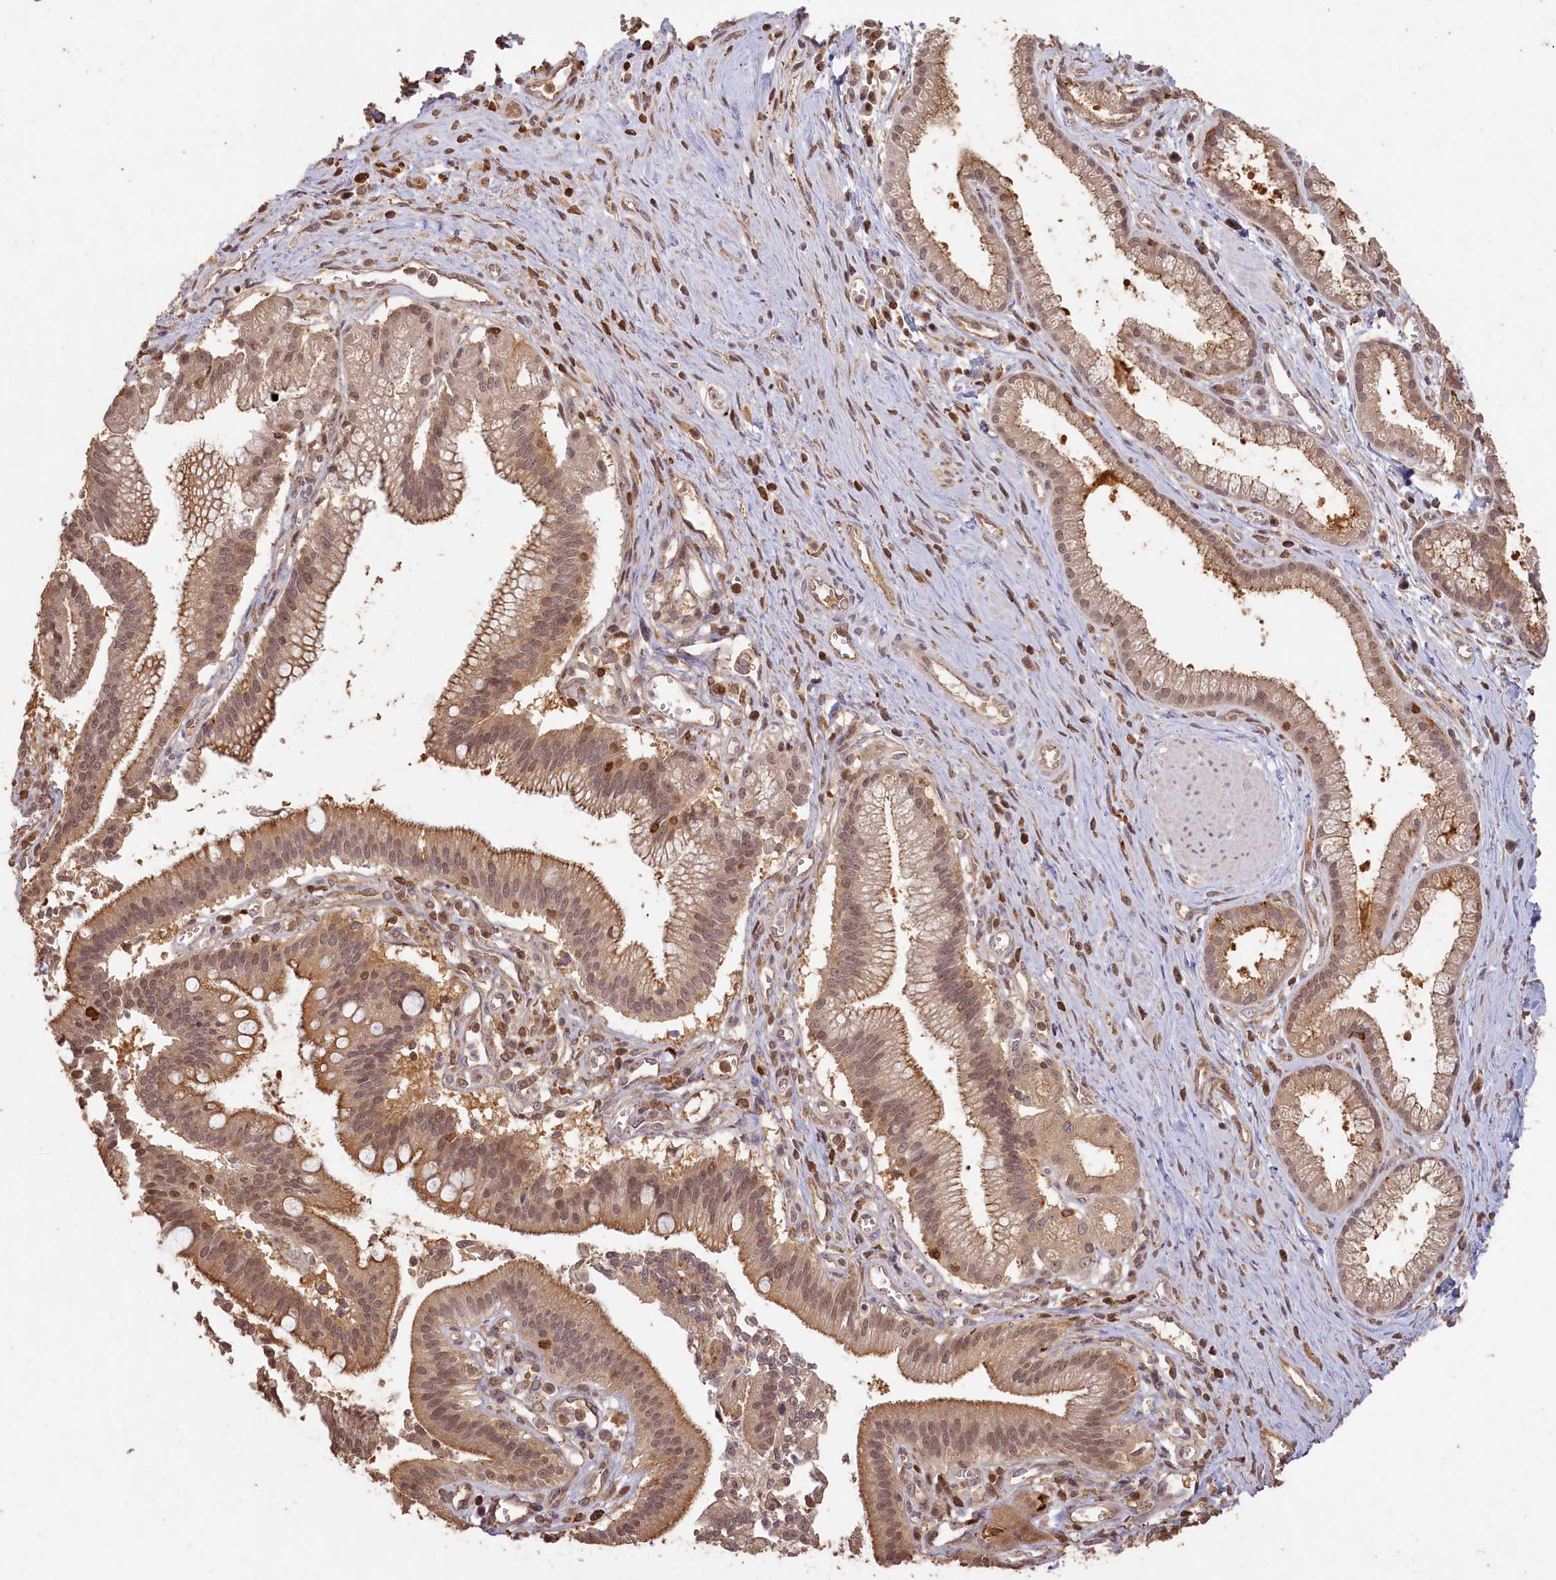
{"staining": {"intensity": "moderate", "quantity": ">75%", "location": "cytoplasmic/membranous,nuclear"}, "tissue": "pancreatic cancer", "cell_type": "Tumor cells", "image_type": "cancer", "snomed": [{"axis": "morphology", "description": "Adenocarcinoma, NOS"}, {"axis": "topography", "description": "Pancreas"}], "caption": "Immunohistochemistry (IHC) micrograph of human pancreatic cancer stained for a protein (brown), which shows medium levels of moderate cytoplasmic/membranous and nuclear expression in about >75% of tumor cells.", "gene": "MADD", "patient": {"sex": "male", "age": 78}}